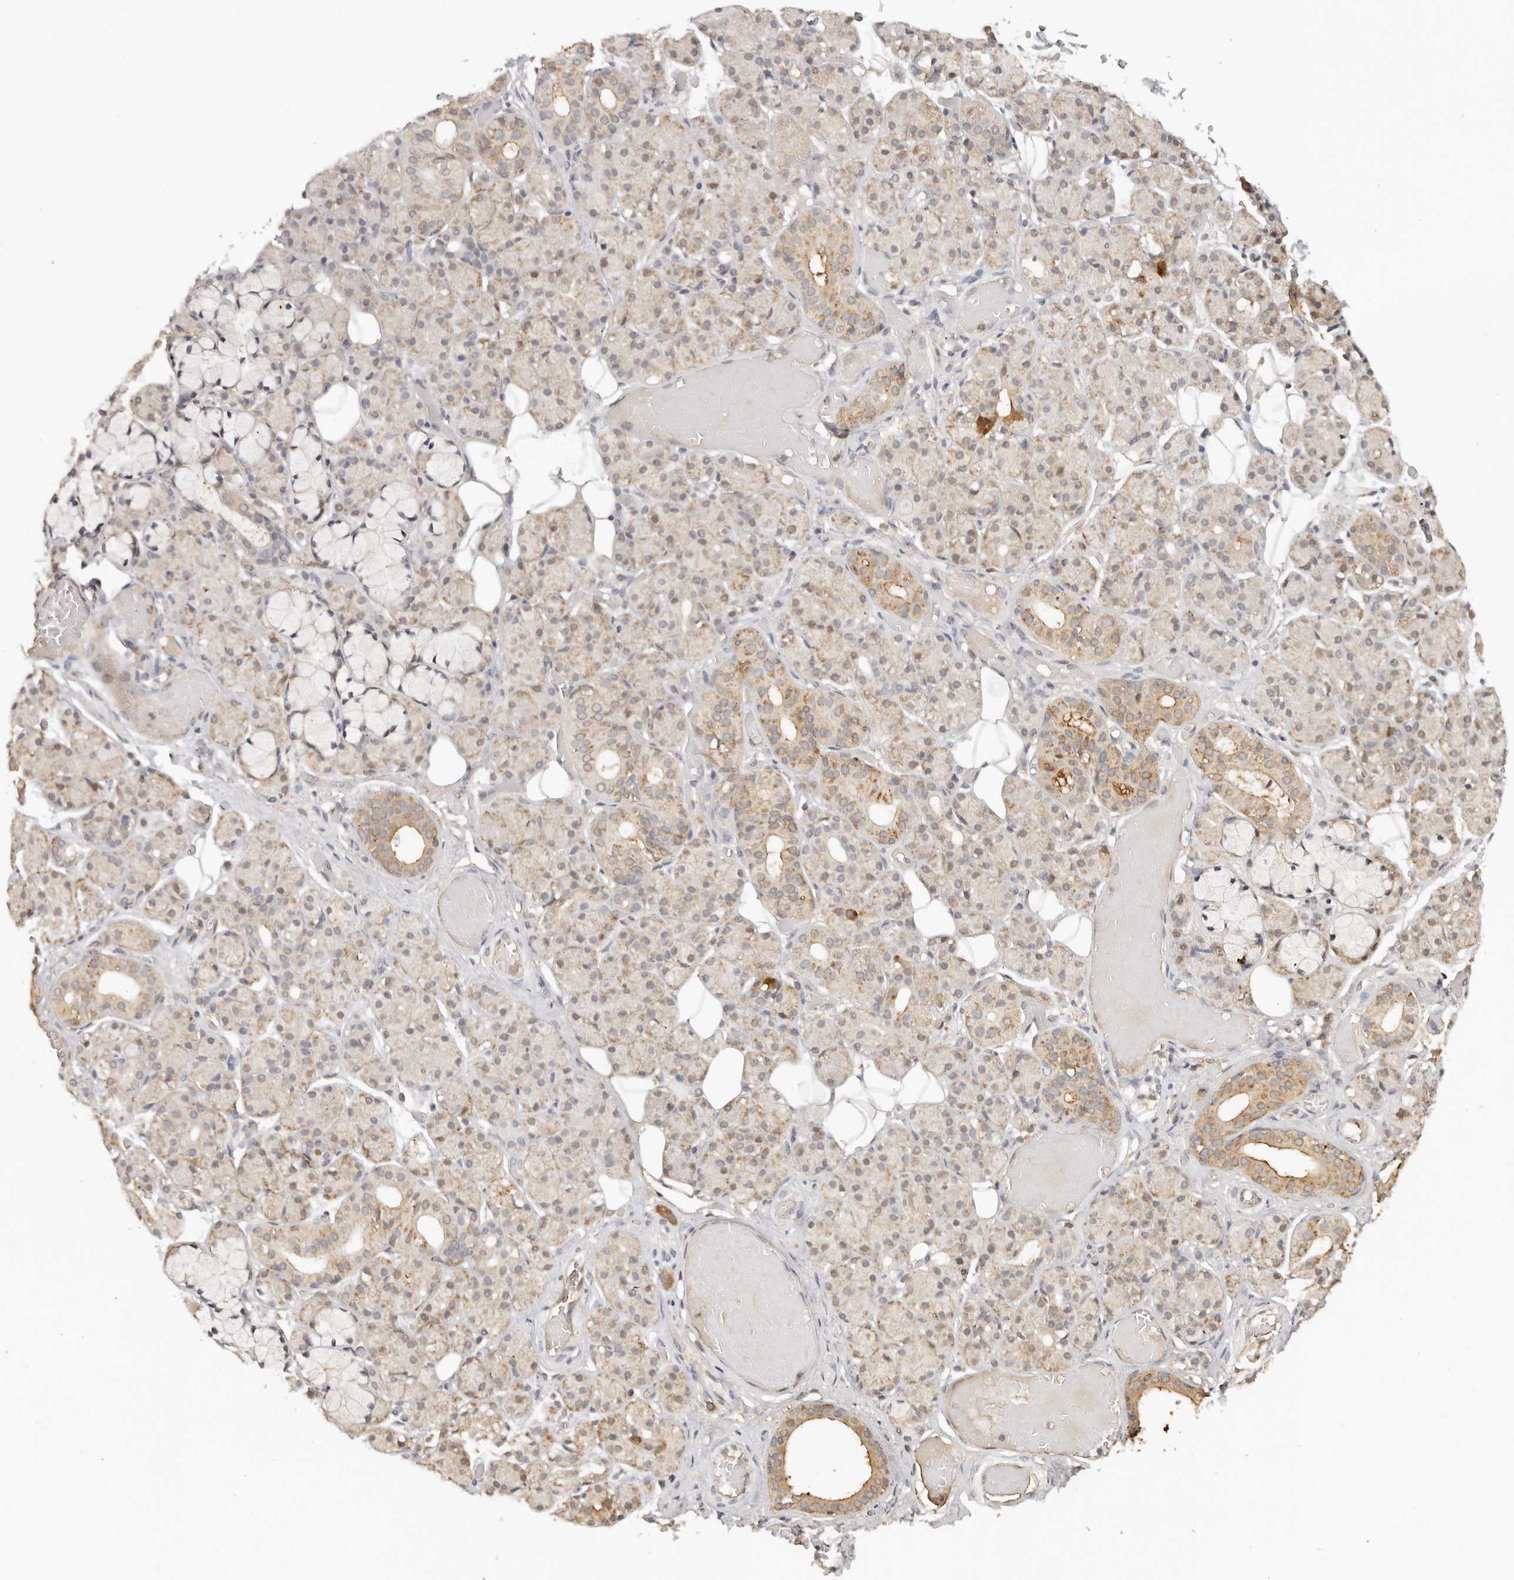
{"staining": {"intensity": "moderate", "quantity": "<25%", "location": "cytoplasmic/membranous"}, "tissue": "salivary gland", "cell_type": "Glandular cells", "image_type": "normal", "snomed": [{"axis": "morphology", "description": "Normal tissue, NOS"}, {"axis": "topography", "description": "Salivary gland"}], "caption": "DAB (3,3'-diaminobenzidine) immunohistochemical staining of normal salivary gland shows moderate cytoplasmic/membranous protein positivity in about <25% of glandular cells.", "gene": "SEC14L1", "patient": {"sex": "male", "age": 63}}